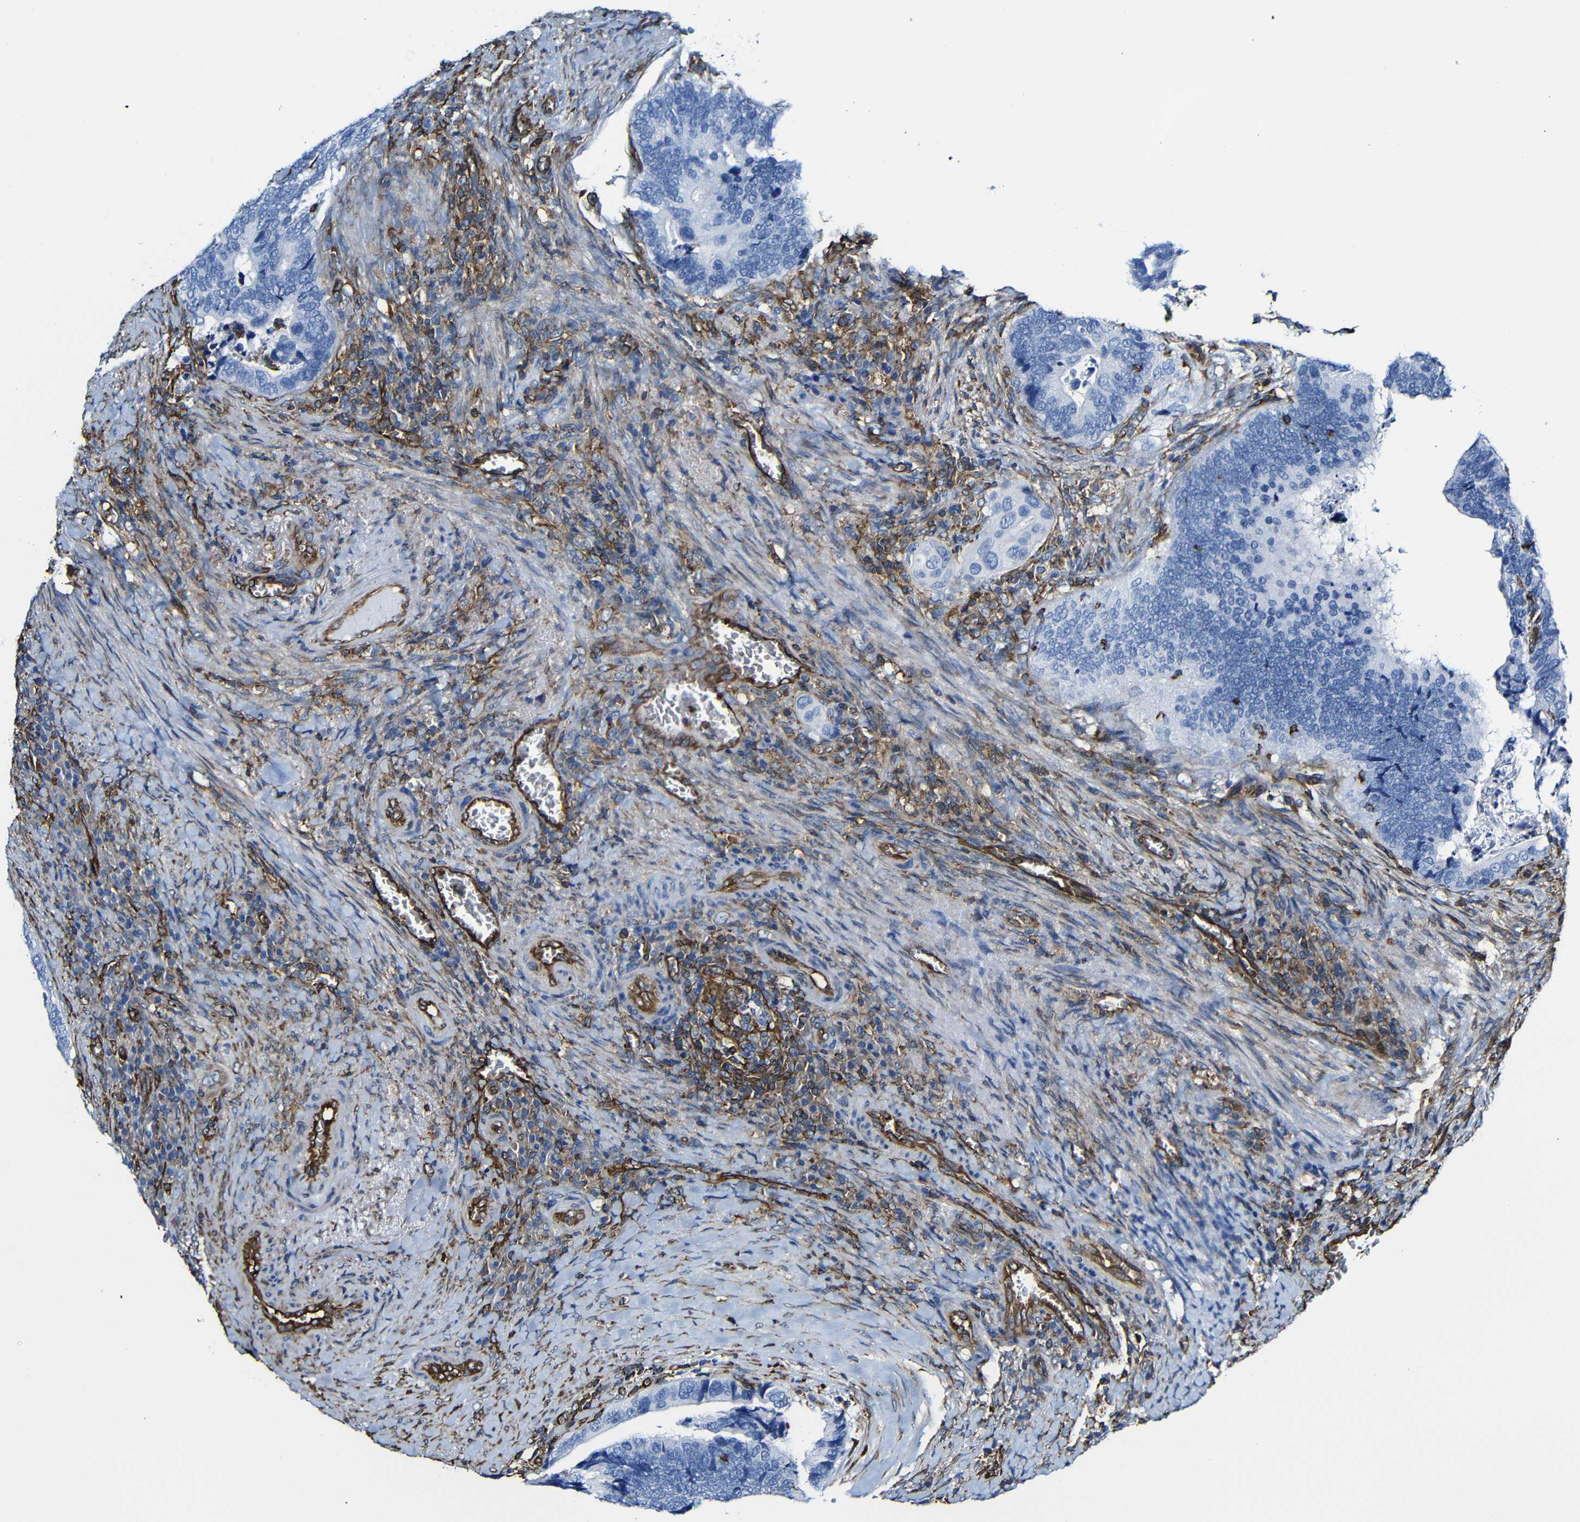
{"staining": {"intensity": "negative", "quantity": "none", "location": "none"}, "tissue": "colorectal cancer", "cell_type": "Tumor cells", "image_type": "cancer", "snomed": [{"axis": "morphology", "description": "Adenocarcinoma, NOS"}, {"axis": "topography", "description": "Colon"}], "caption": "Tumor cells show no significant protein expression in adenocarcinoma (colorectal).", "gene": "MSN", "patient": {"sex": "male", "age": 72}}